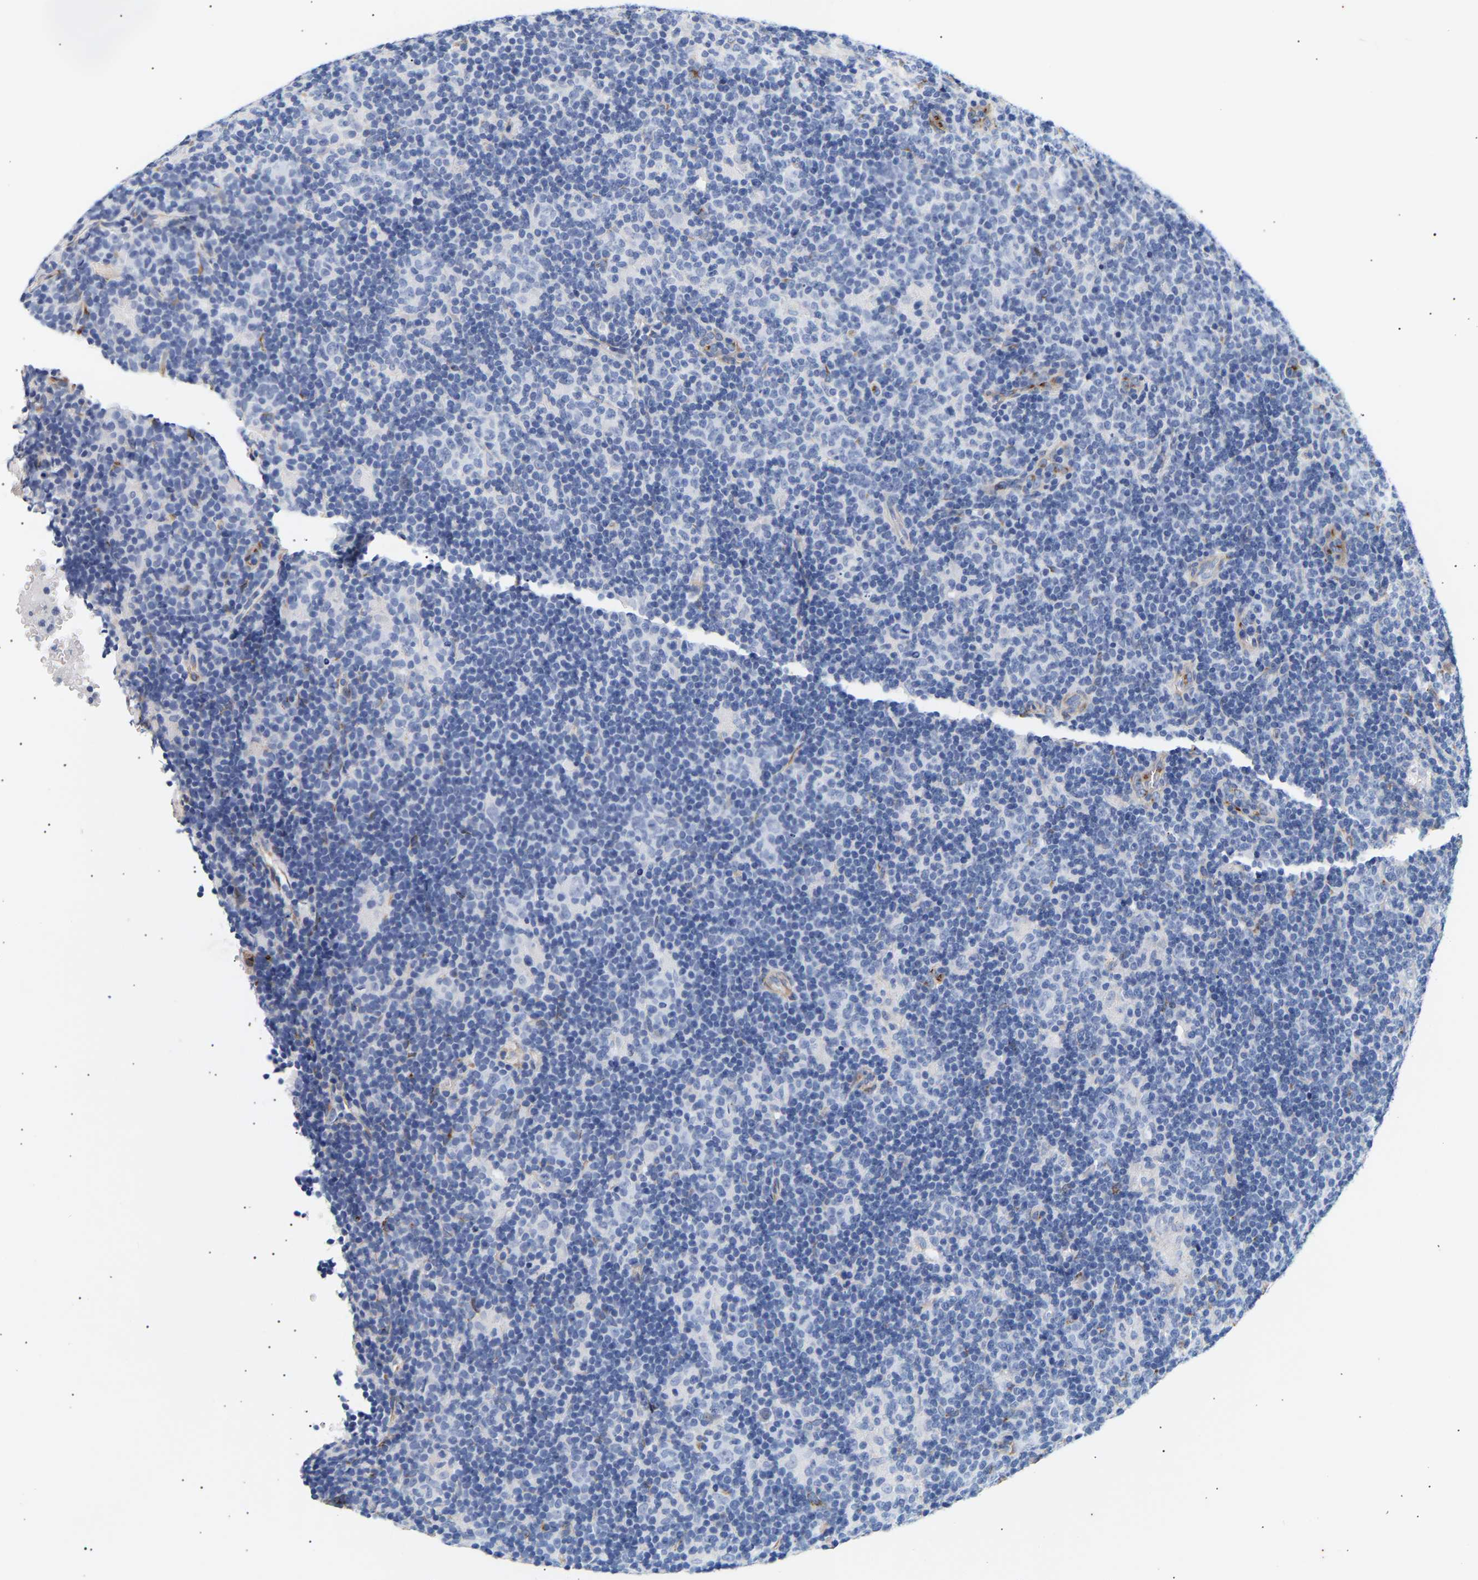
{"staining": {"intensity": "negative", "quantity": "none", "location": "none"}, "tissue": "lymphoma", "cell_type": "Tumor cells", "image_type": "cancer", "snomed": [{"axis": "morphology", "description": "Hodgkin's disease, NOS"}, {"axis": "topography", "description": "Lymph node"}], "caption": "IHC image of human lymphoma stained for a protein (brown), which exhibits no expression in tumor cells. (DAB immunohistochemistry (IHC), high magnification).", "gene": "IGFBP7", "patient": {"sex": "female", "age": 57}}